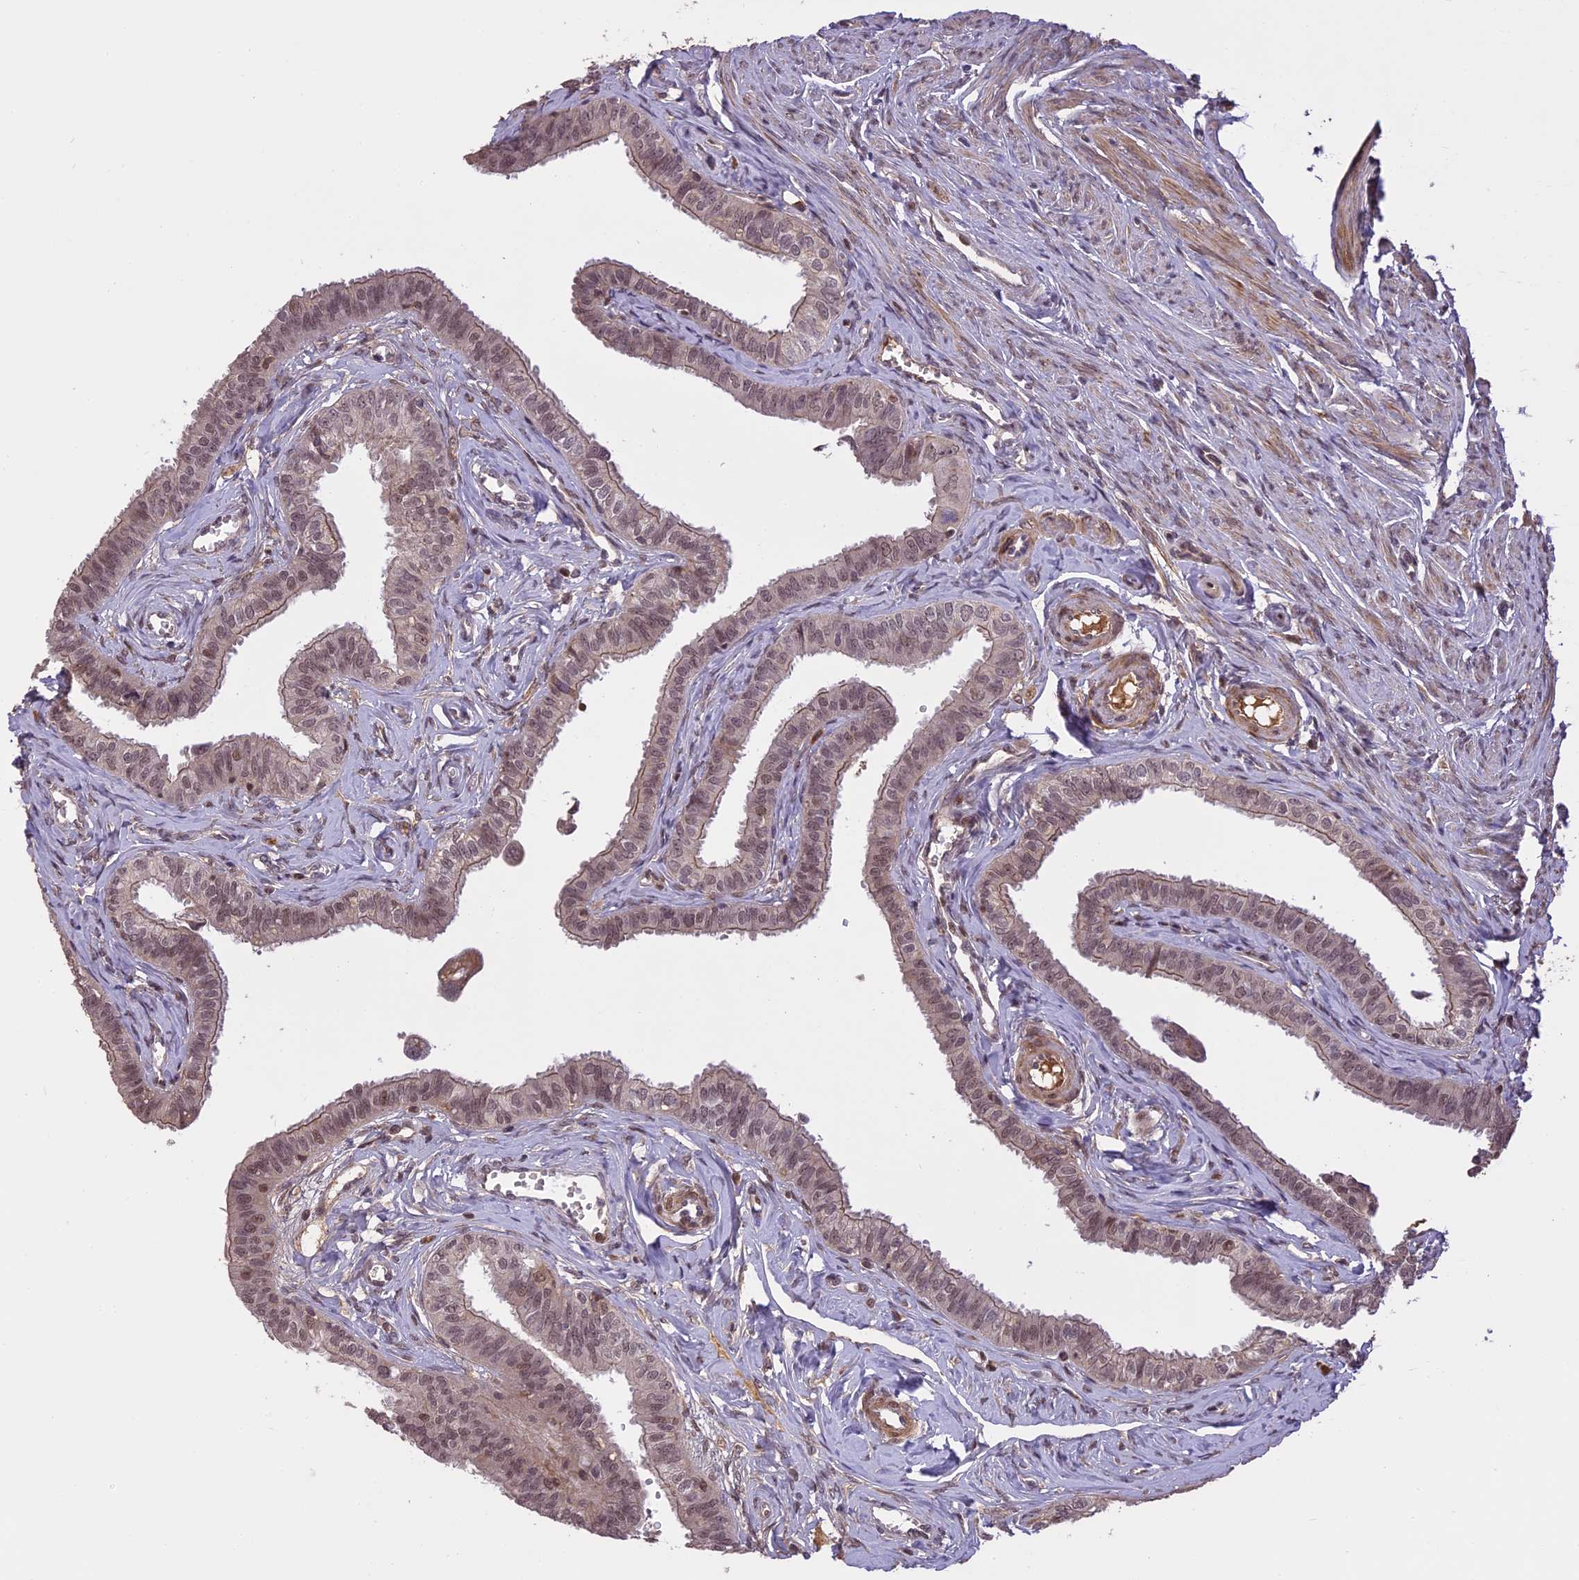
{"staining": {"intensity": "moderate", "quantity": "<25%", "location": "cytoplasmic/membranous"}, "tissue": "fallopian tube", "cell_type": "Glandular cells", "image_type": "normal", "snomed": [{"axis": "morphology", "description": "Normal tissue, NOS"}, {"axis": "morphology", "description": "Carcinoma, NOS"}, {"axis": "topography", "description": "Fallopian tube"}, {"axis": "topography", "description": "Ovary"}], "caption": "Fallopian tube stained with immunohistochemistry shows moderate cytoplasmic/membranous staining in about <25% of glandular cells. (IHC, brightfield microscopy, high magnification).", "gene": "PRELID2", "patient": {"sex": "female", "age": 59}}